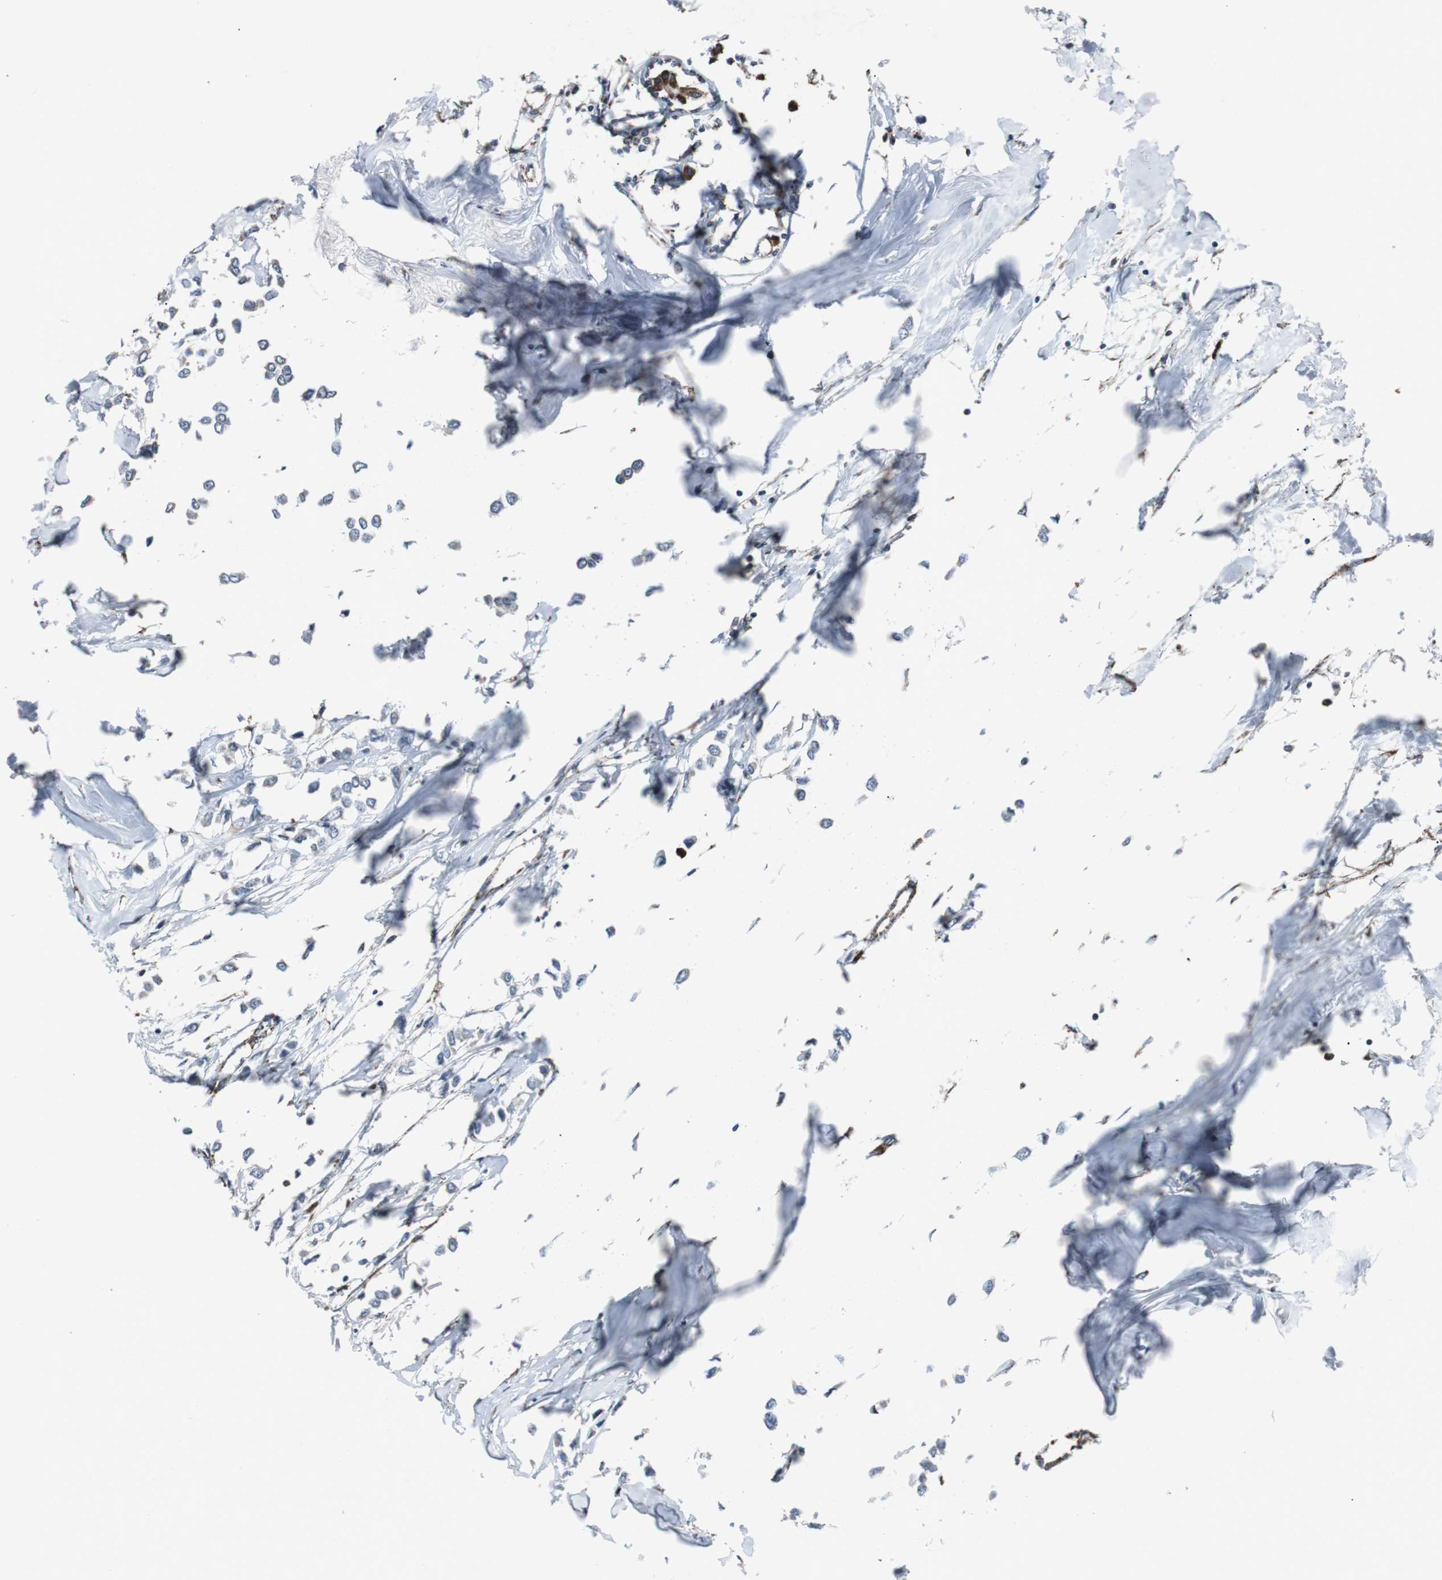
{"staining": {"intensity": "negative", "quantity": "none", "location": "none"}, "tissue": "breast cancer", "cell_type": "Tumor cells", "image_type": "cancer", "snomed": [{"axis": "morphology", "description": "Lobular carcinoma"}, {"axis": "topography", "description": "Breast"}], "caption": "Lobular carcinoma (breast) was stained to show a protein in brown. There is no significant staining in tumor cells.", "gene": "CISD2", "patient": {"sex": "female", "age": 51}}